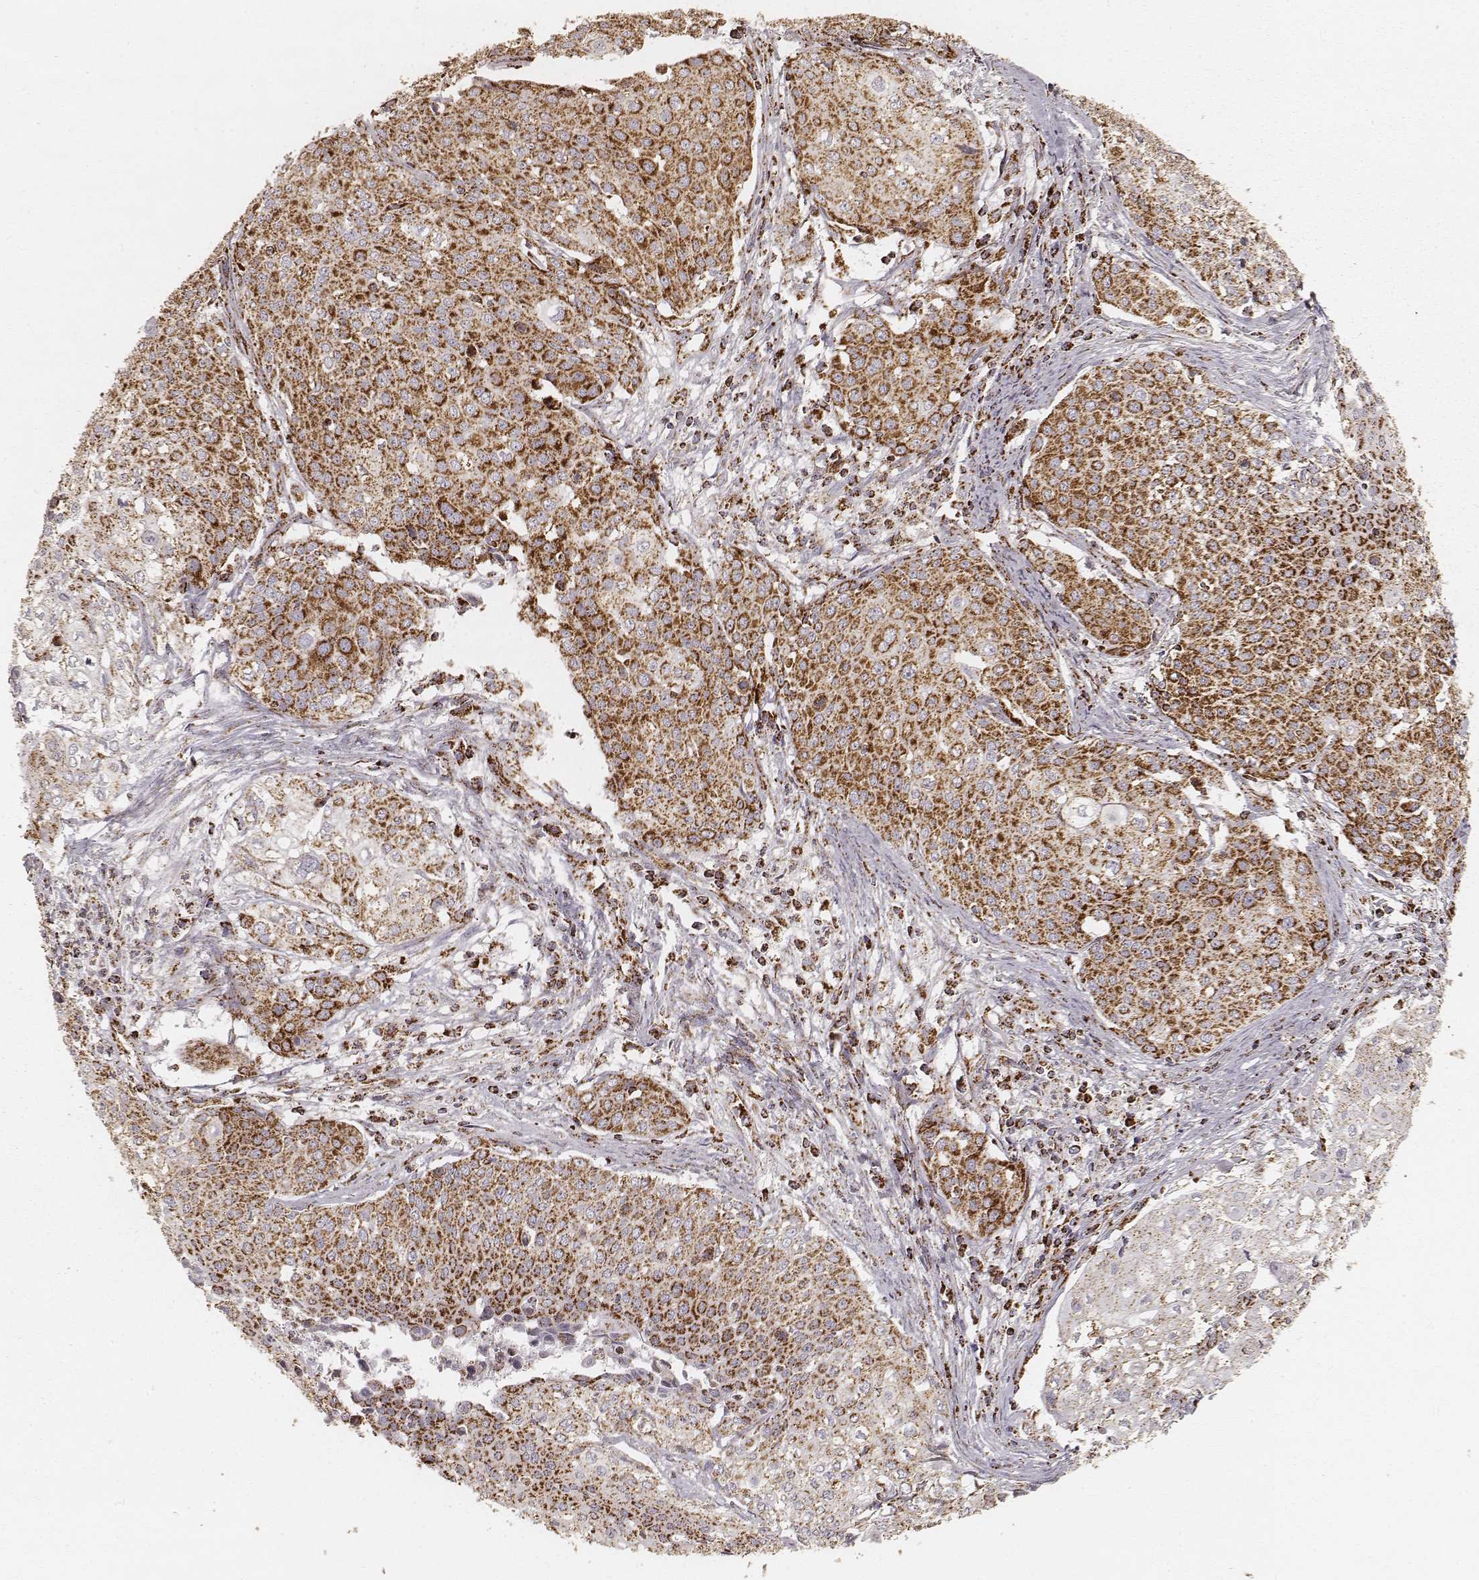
{"staining": {"intensity": "strong", "quantity": ">75%", "location": "cytoplasmic/membranous"}, "tissue": "cervical cancer", "cell_type": "Tumor cells", "image_type": "cancer", "snomed": [{"axis": "morphology", "description": "Squamous cell carcinoma, NOS"}, {"axis": "topography", "description": "Cervix"}], "caption": "Immunohistochemistry (IHC) histopathology image of neoplastic tissue: squamous cell carcinoma (cervical) stained using immunohistochemistry (IHC) shows high levels of strong protein expression localized specifically in the cytoplasmic/membranous of tumor cells, appearing as a cytoplasmic/membranous brown color.", "gene": "CS", "patient": {"sex": "female", "age": 39}}